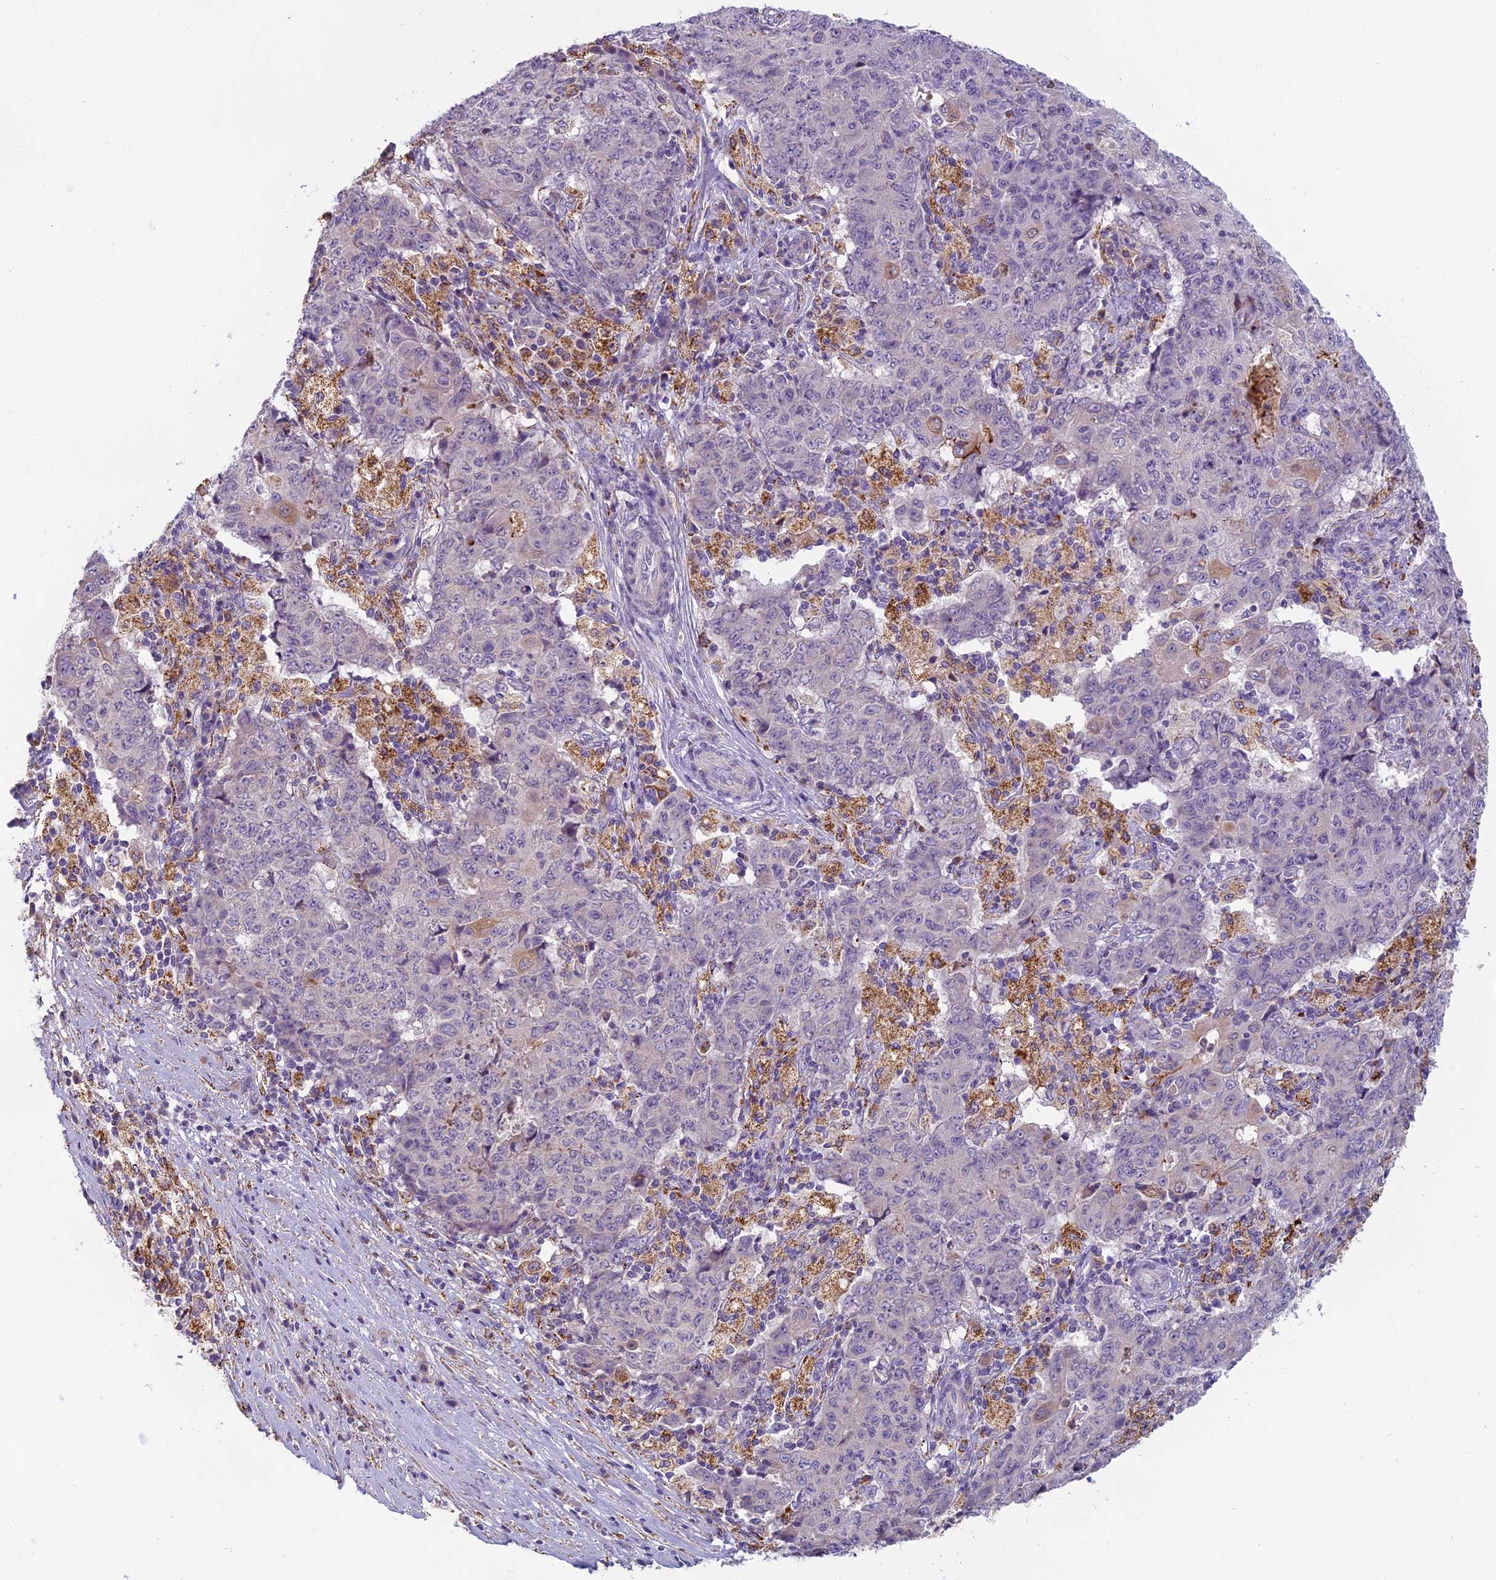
{"staining": {"intensity": "negative", "quantity": "none", "location": "none"}, "tissue": "ovarian cancer", "cell_type": "Tumor cells", "image_type": "cancer", "snomed": [{"axis": "morphology", "description": "Carcinoma, endometroid"}, {"axis": "topography", "description": "Ovary"}], "caption": "Immunohistochemical staining of ovarian endometroid carcinoma displays no significant expression in tumor cells.", "gene": "SEMA7A", "patient": {"sex": "female", "age": 42}}